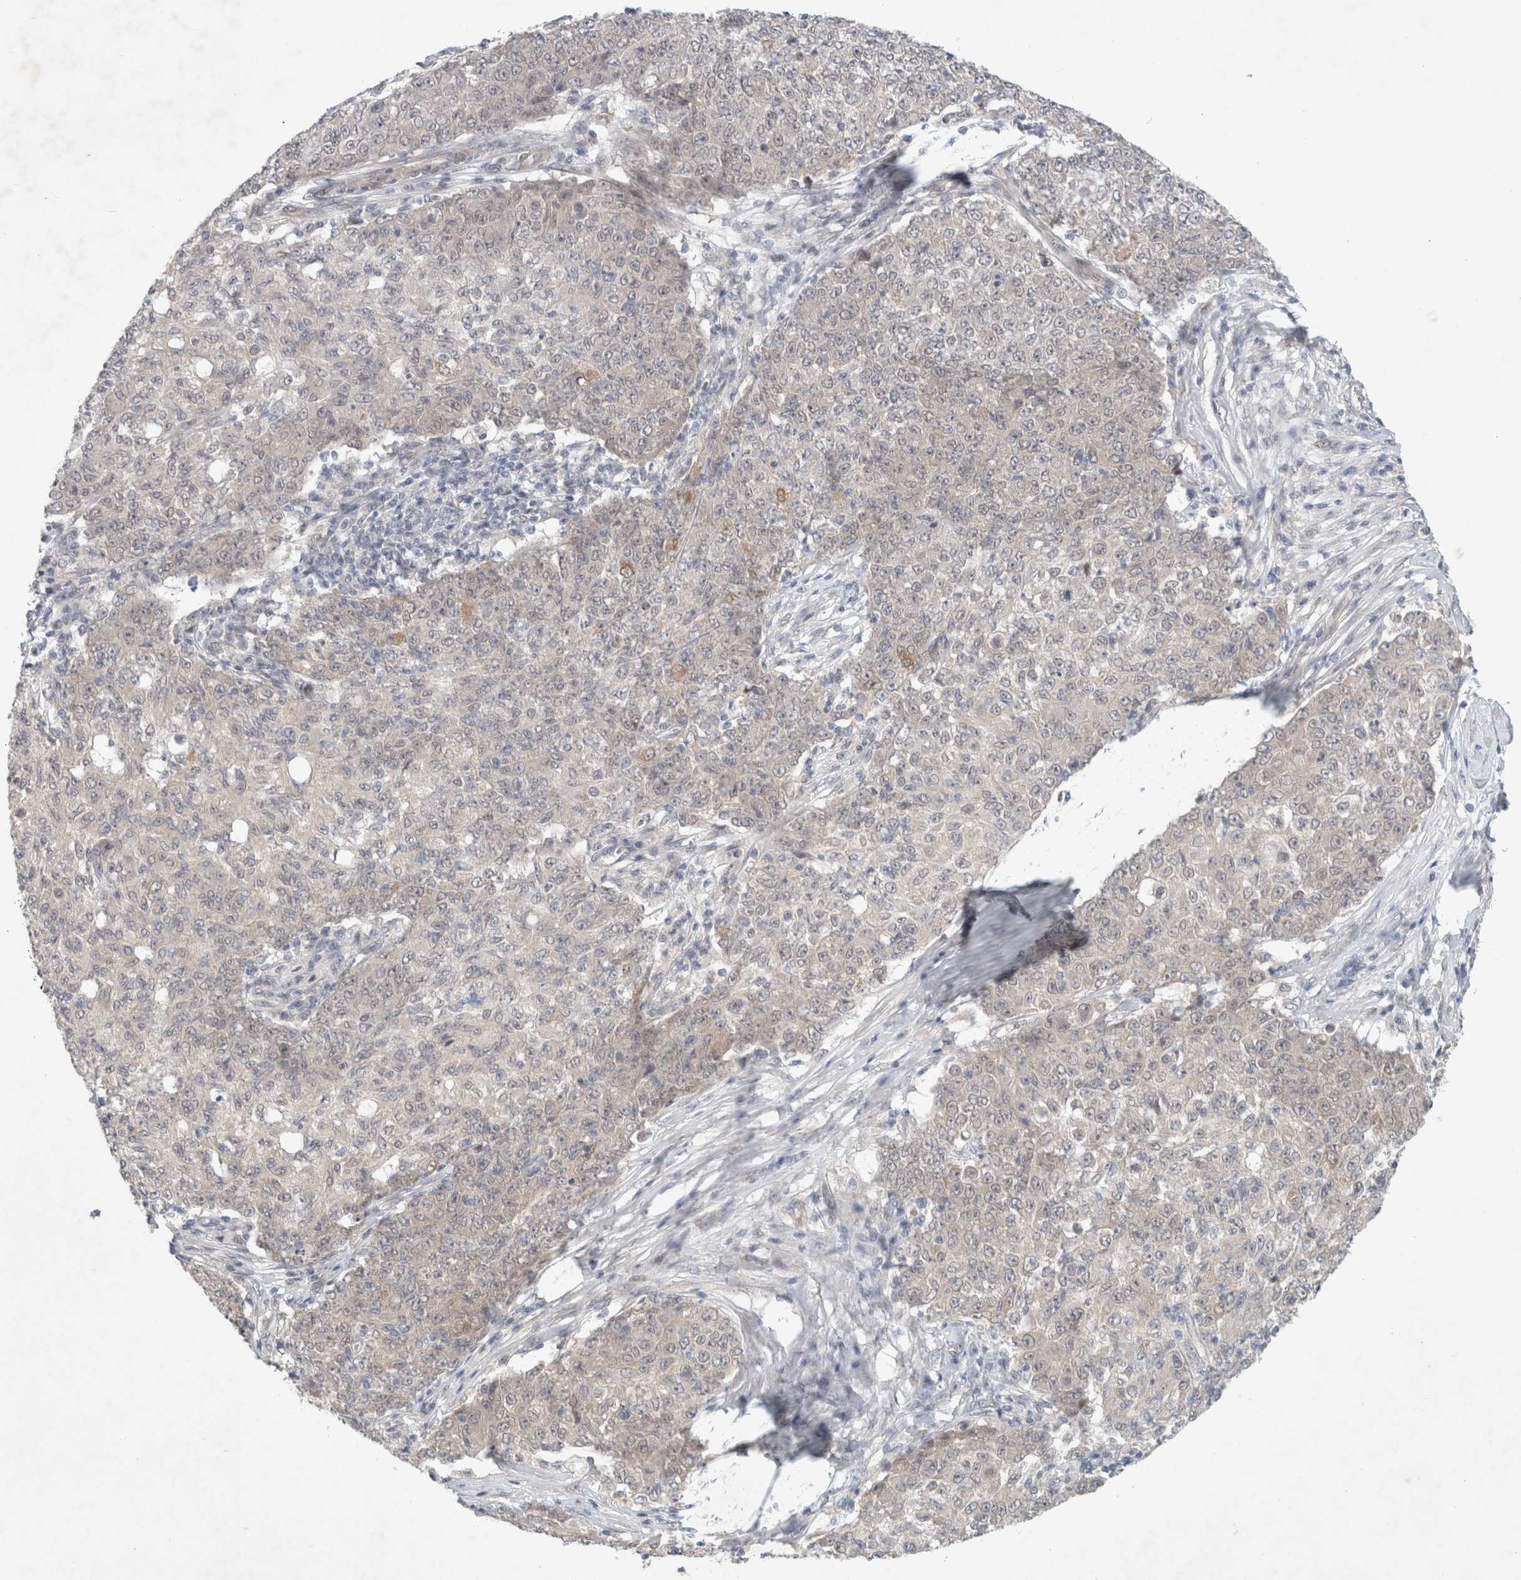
{"staining": {"intensity": "negative", "quantity": "none", "location": "none"}, "tissue": "ovarian cancer", "cell_type": "Tumor cells", "image_type": "cancer", "snomed": [{"axis": "morphology", "description": "Carcinoma, endometroid"}, {"axis": "topography", "description": "Ovary"}], "caption": "High power microscopy image of an immunohistochemistry histopathology image of endometroid carcinoma (ovarian), revealing no significant expression in tumor cells.", "gene": "RASAL2", "patient": {"sex": "female", "age": 42}}